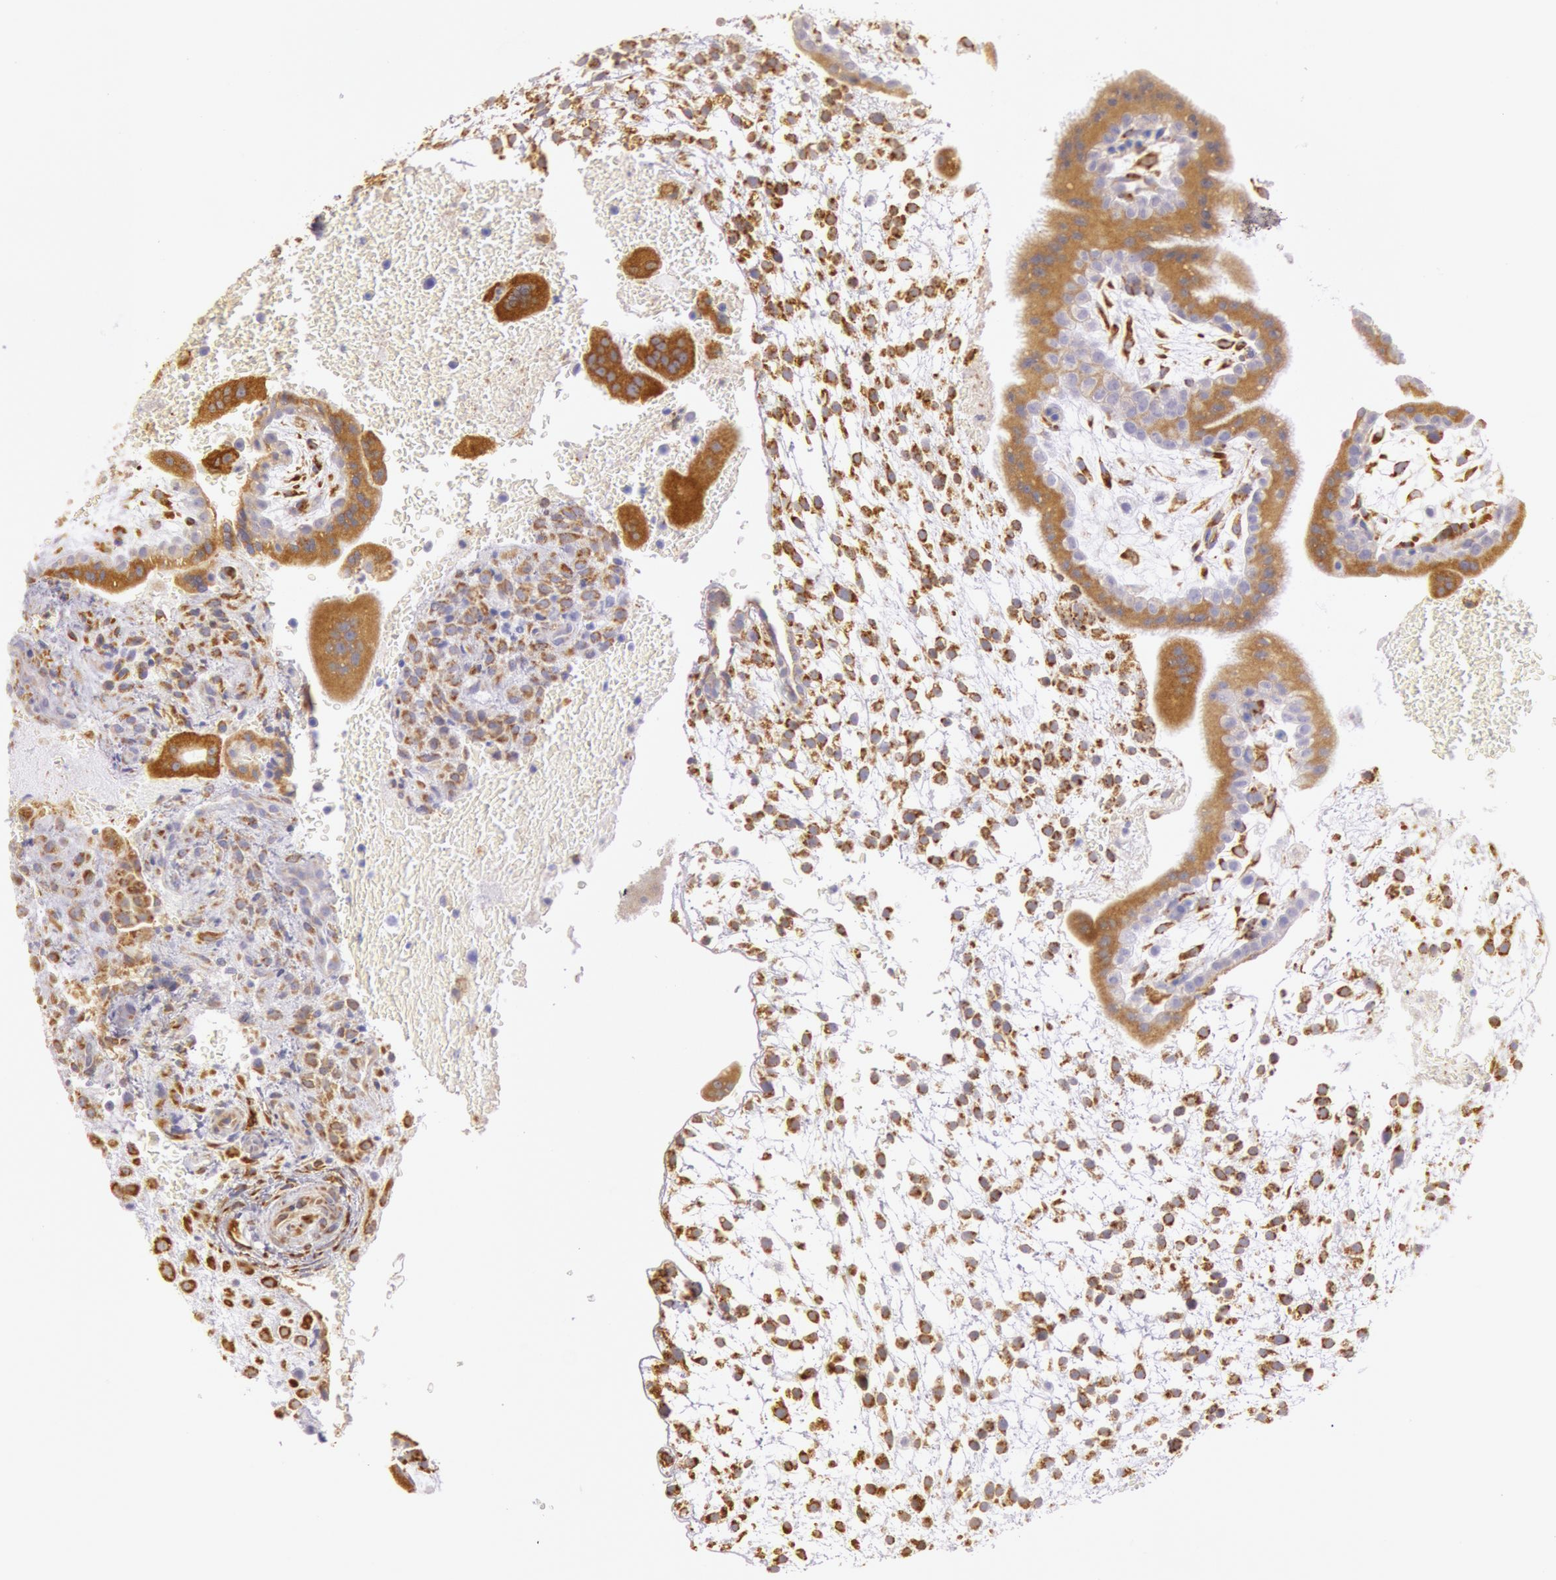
{"staining": {"intensity": "moderate", "quantity": ">75%", "location": "cytoplasmic/membranous"}, "tissue": "placenta", "cell_type": "Decidual cells", "image_type": "normal", "snomed": [{"axis": "morphology", "description": "Normal tissue, NOS"}, {"axis": "topography", "description": "Placenta"}], "caption": "An immunohistochemistry (IHC) photomicrograph of benign tissue is shown. Protein staining in brown labels moderate cytoplasmic/membranous positivity in placenta within decidual cells.", "gene": "CIDEB", "patient": {"sex": "female", "age": 35}}